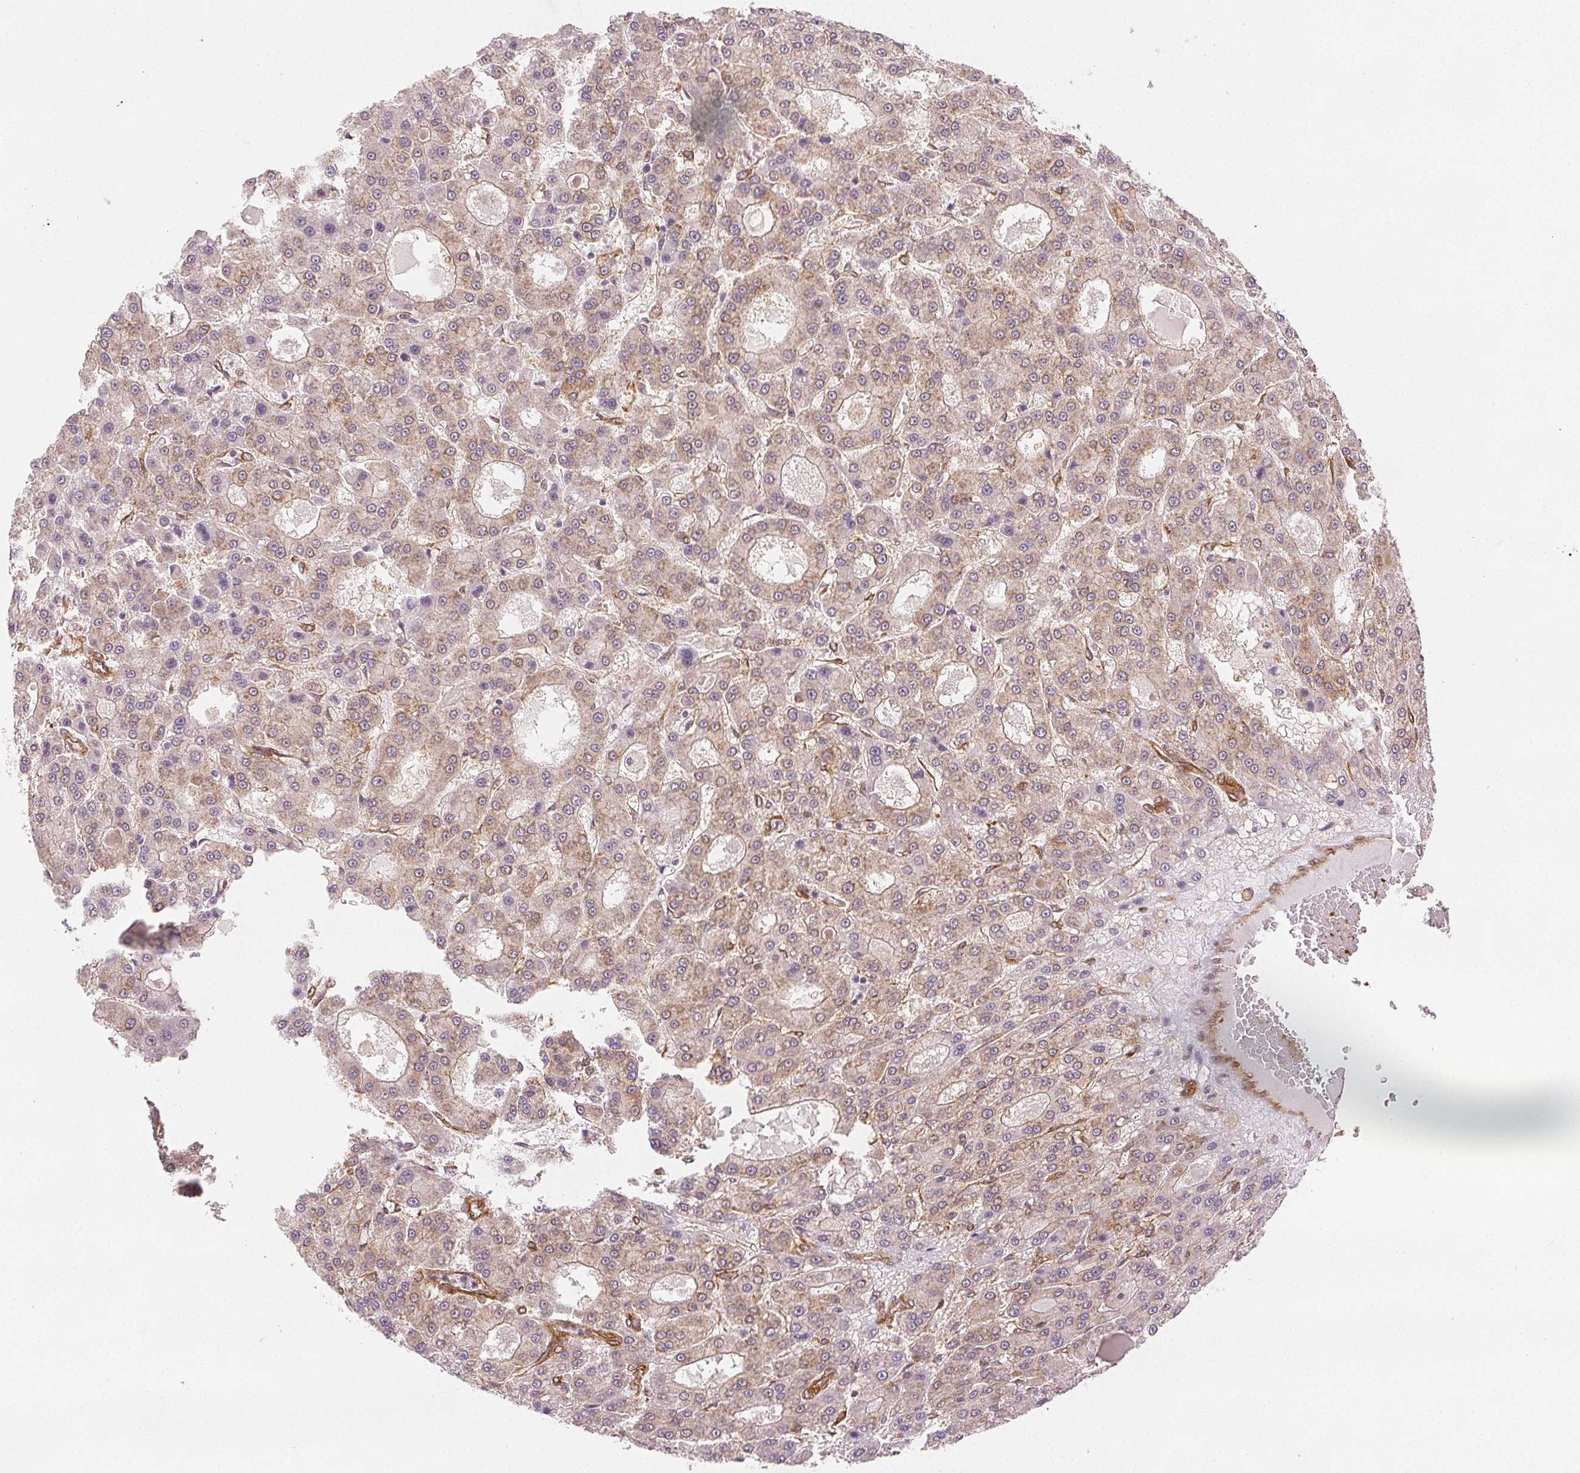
{"staining": {"intensity": "weak", "quantity": "25%-75%", "location": "cytoplasmic/membranous"}, "tissue": "liver cancer", "cell_type": "Tumor cells", "image_type": "cancer", "snomed": [{"axis": "morphology", "description": "Carcinoma, Hepatocellular, NOS"}, {"axis": "topography", "description": "Liver"}], "caption": "Protein staining of liver cancer (hepatocellular carcinoma) tissue demonstrates weak cytoplasmic/membranous positivity in approximately 25%-75% of tumor cells.", "gene": "DIAPH2", "patient": {"sex": "male", "age": 70}}